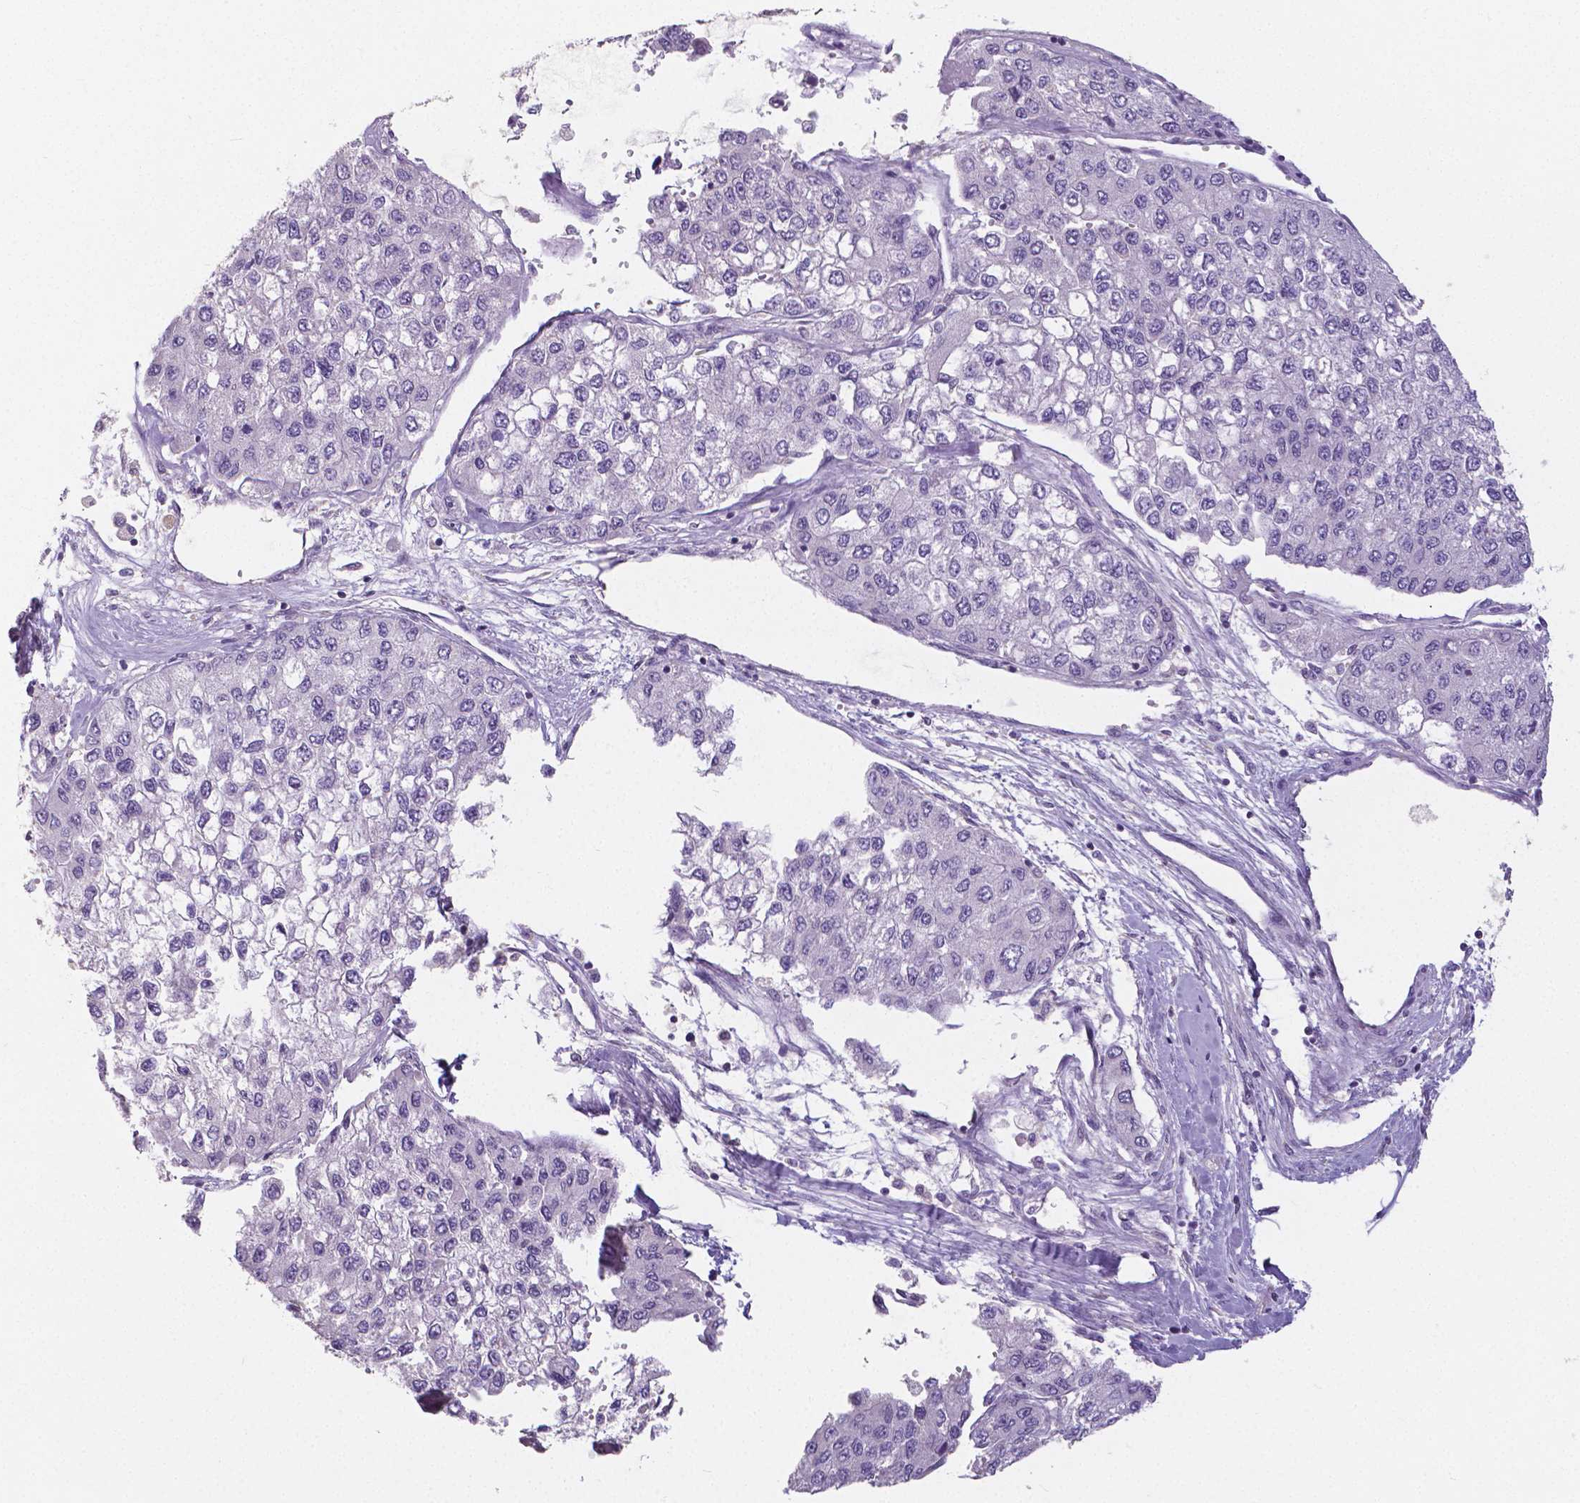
{"staining": {"intensity": "negative", "quantity": "none", "location": "none"}, "tissue": "liver cancer", "cell_type": "Tumor cells", "image_type": "cancer", "snomed": [{"axis": "morphology", "description": "Carcinoma, Hepatocellular, NOS"}, {"axis": "topography", "description": "Liver"}], "caption": "This is an IHC image of hepatocellular carcinoma (liver). There is no staining in tumor cells.", "gene": "CRMP1", "patient": {"sex": "female", "age": 66}}